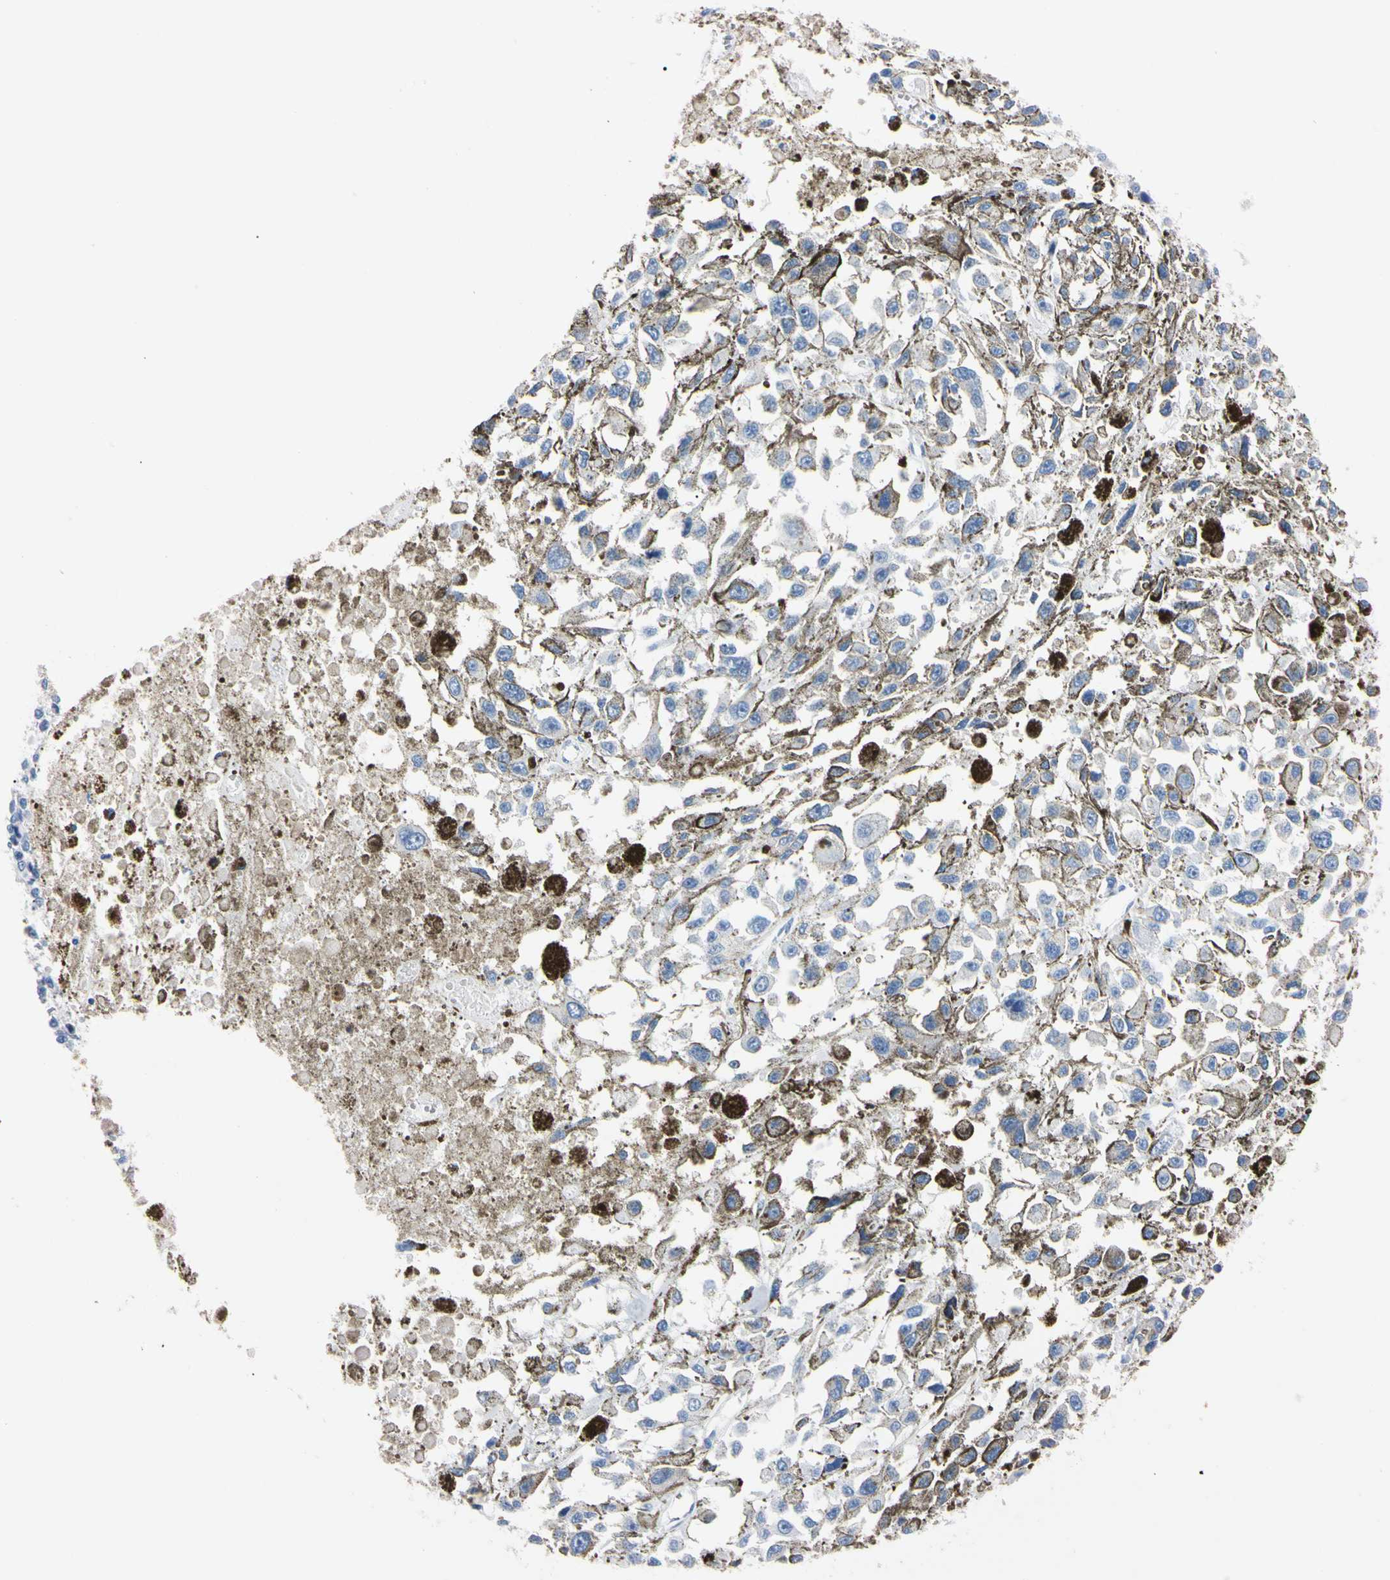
{"staining": {"intensity": "negative", "quantity": "none", "location": "none"}, "tissue": "melanoma", "cell_type": "Tumor cells", "image_type": "cancer", "snomed": [{"axis": "morphology", "description": "Malignant melanoma, Metastatic site"}, {"axis": "topography", "description": "Lymph node"}], "caption": "High power microscopy micrograph of an IHC micrograph of melanoma, revealing no significant positivity in tumor cells. (DAB (3,3'-diaminobenzidine) IHC visualized using brightfield microscopy, high magnification).", "gene": "NCF4", "patient": {"sex": "male", "age": 59}}